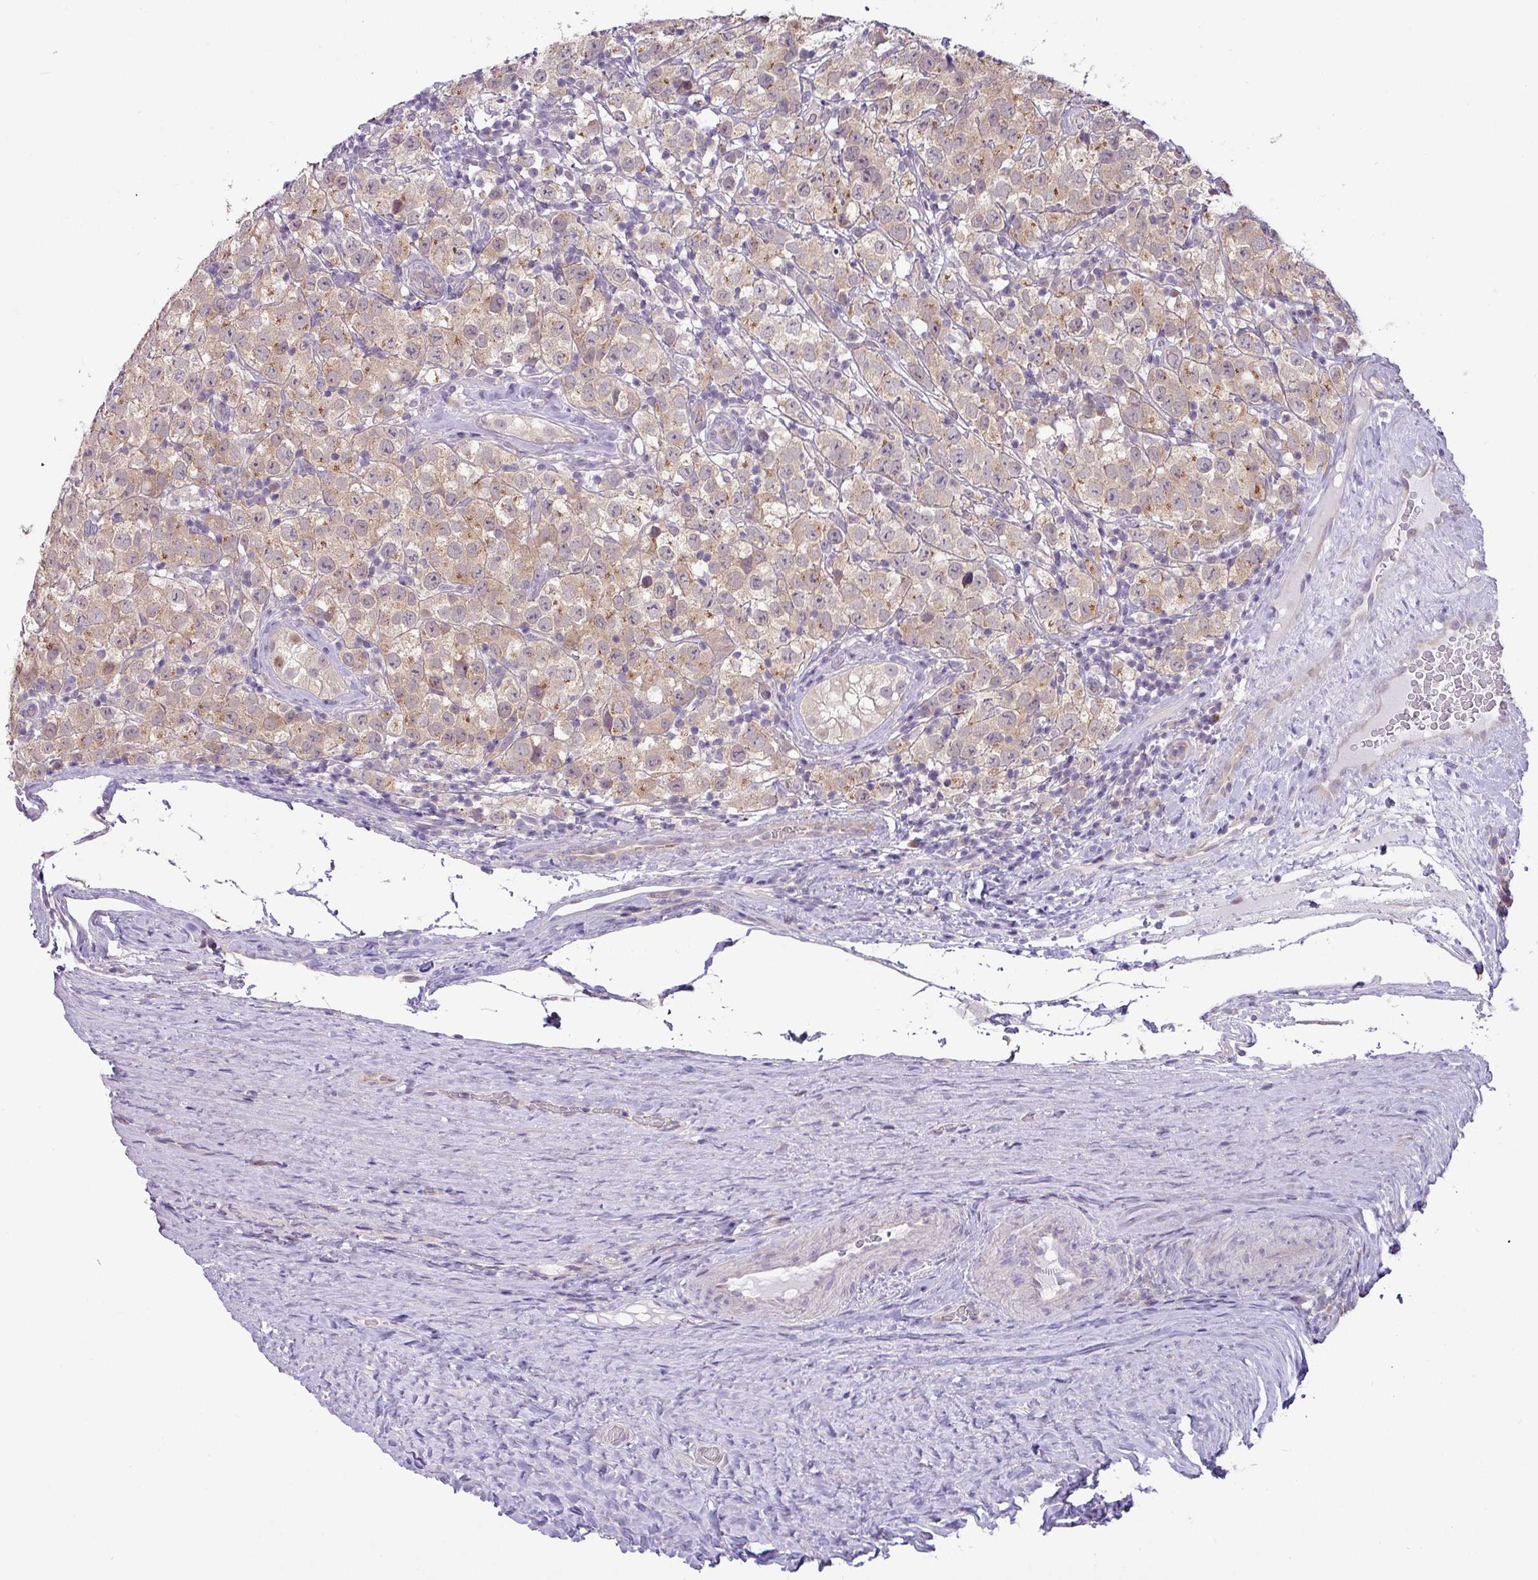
{"staining": {"intensity": "weak", "quantity": "25%-75%", "location": "cytoplasmic/membranous"}, "tissue": "testis cancer", "cell_type": "Tumor cells", "image_type": "cancer", "snomed": [{"axis": "morphology", "description": "Seminoma, NOS"}, {"axis": "morphology", "description": "Carcinoma, Embryonal, NOS"}, {"axis": "topography", "description": "Testis"}], "caption": "Protein staining demonstrates weak cytoplasmic/membranous expression in approximately 25%-75% of tumor cells in testis cancer.", "gene": "GALNT12", "patient": {"sex": "male", "age": 41}}